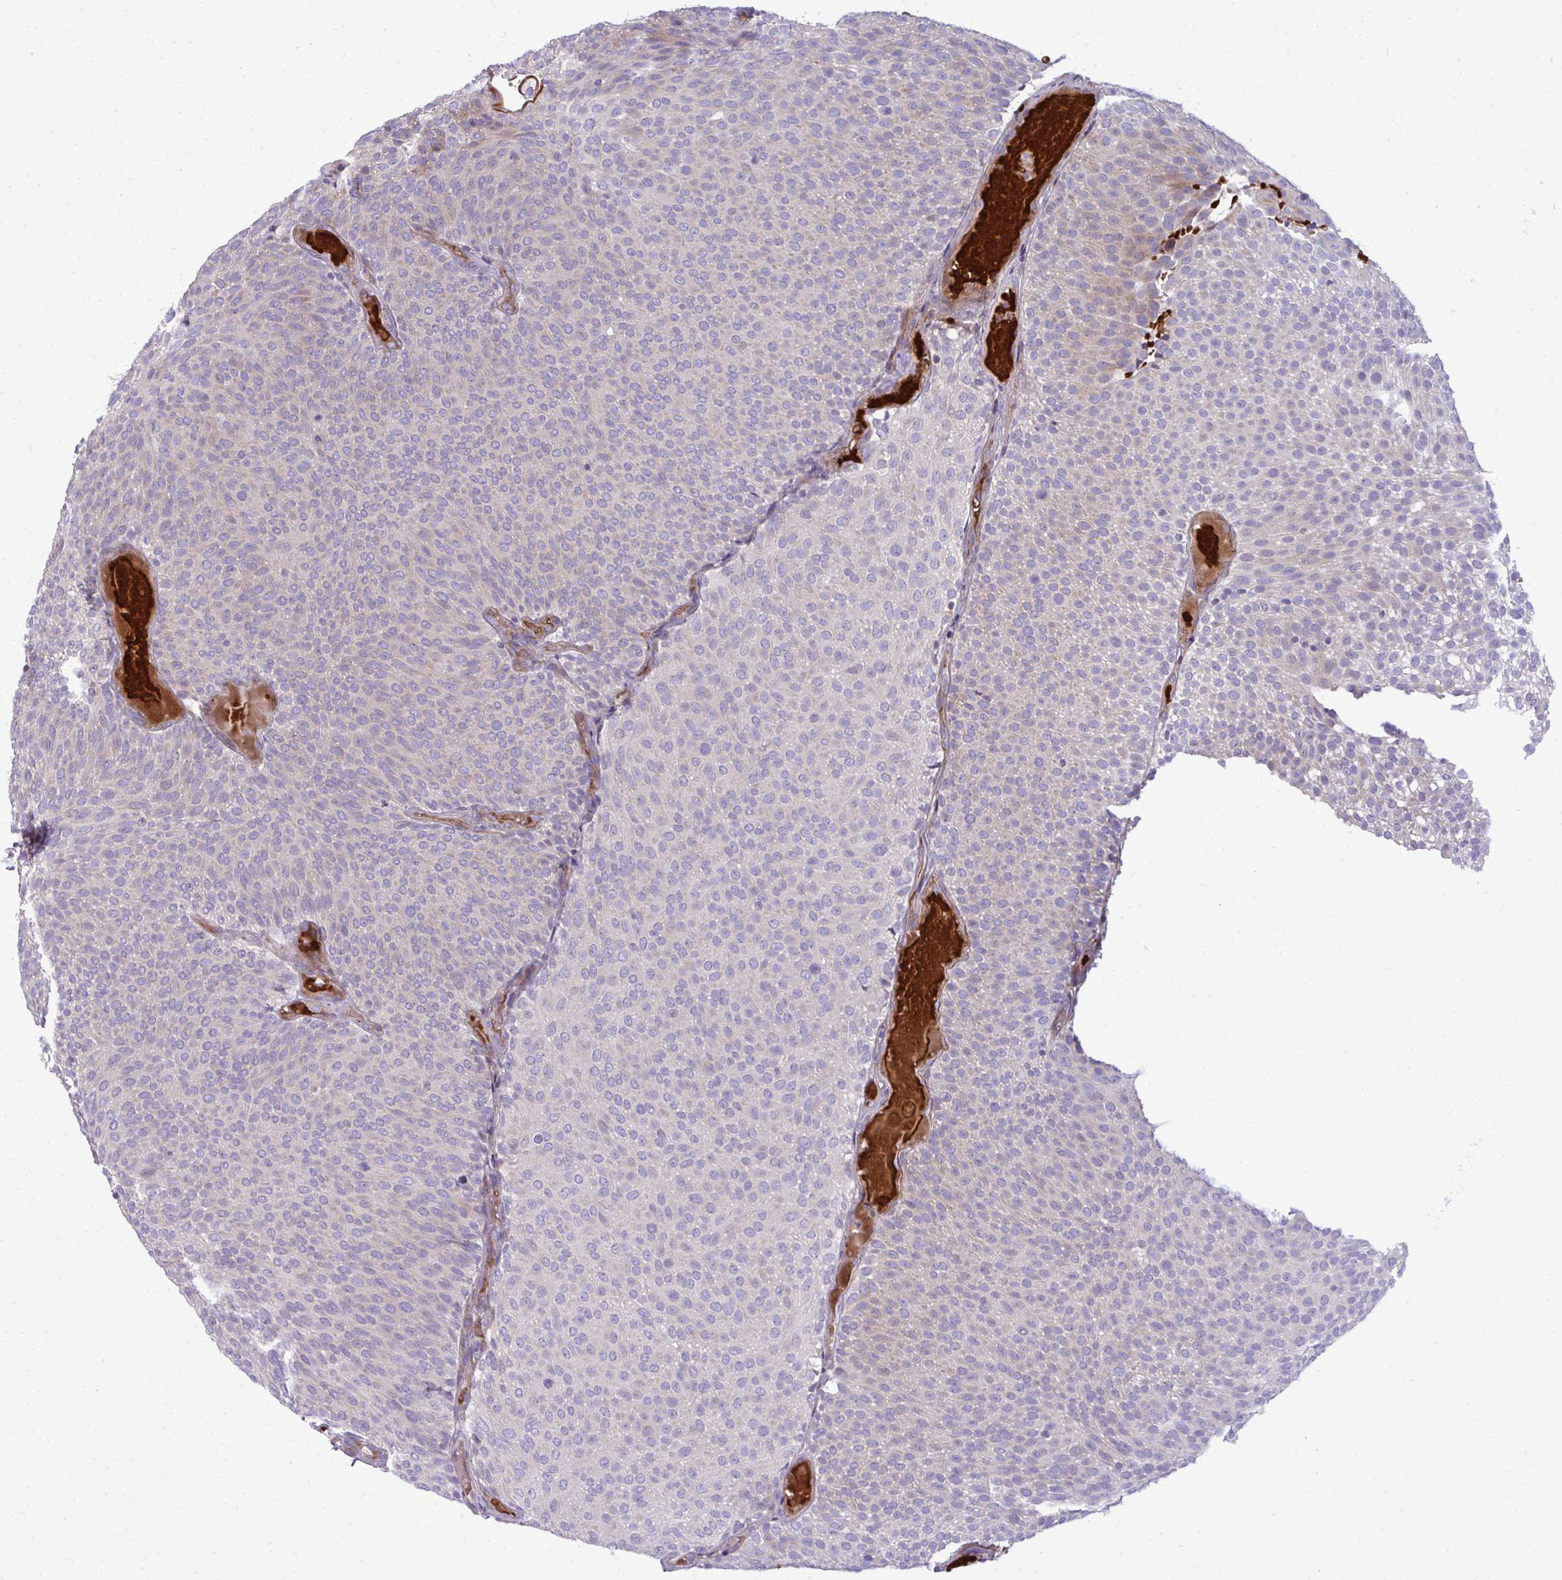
{"staining": {"intensity": "weak", "quantity": "<25%", "location": "cytoplasmic/membranous"}, "tissue": "urothelial cancer", "cell_type": "Tumor cells", "image_type": "cancer", "snomed": [{"axis": "morphology", "description": "Urothelial carcinoma, Low grade"}, {"axis": "topography", "description": "Urinary bladder"}], "caption": "An IHC photomicrograph of urothelial carcinoma (low-grade) is shown. There is no staining in tumor cells of urothelial carcinoma (low-grade).", "gene": "SLC14A1", "patient": {"sex": "male", "age": 78}}